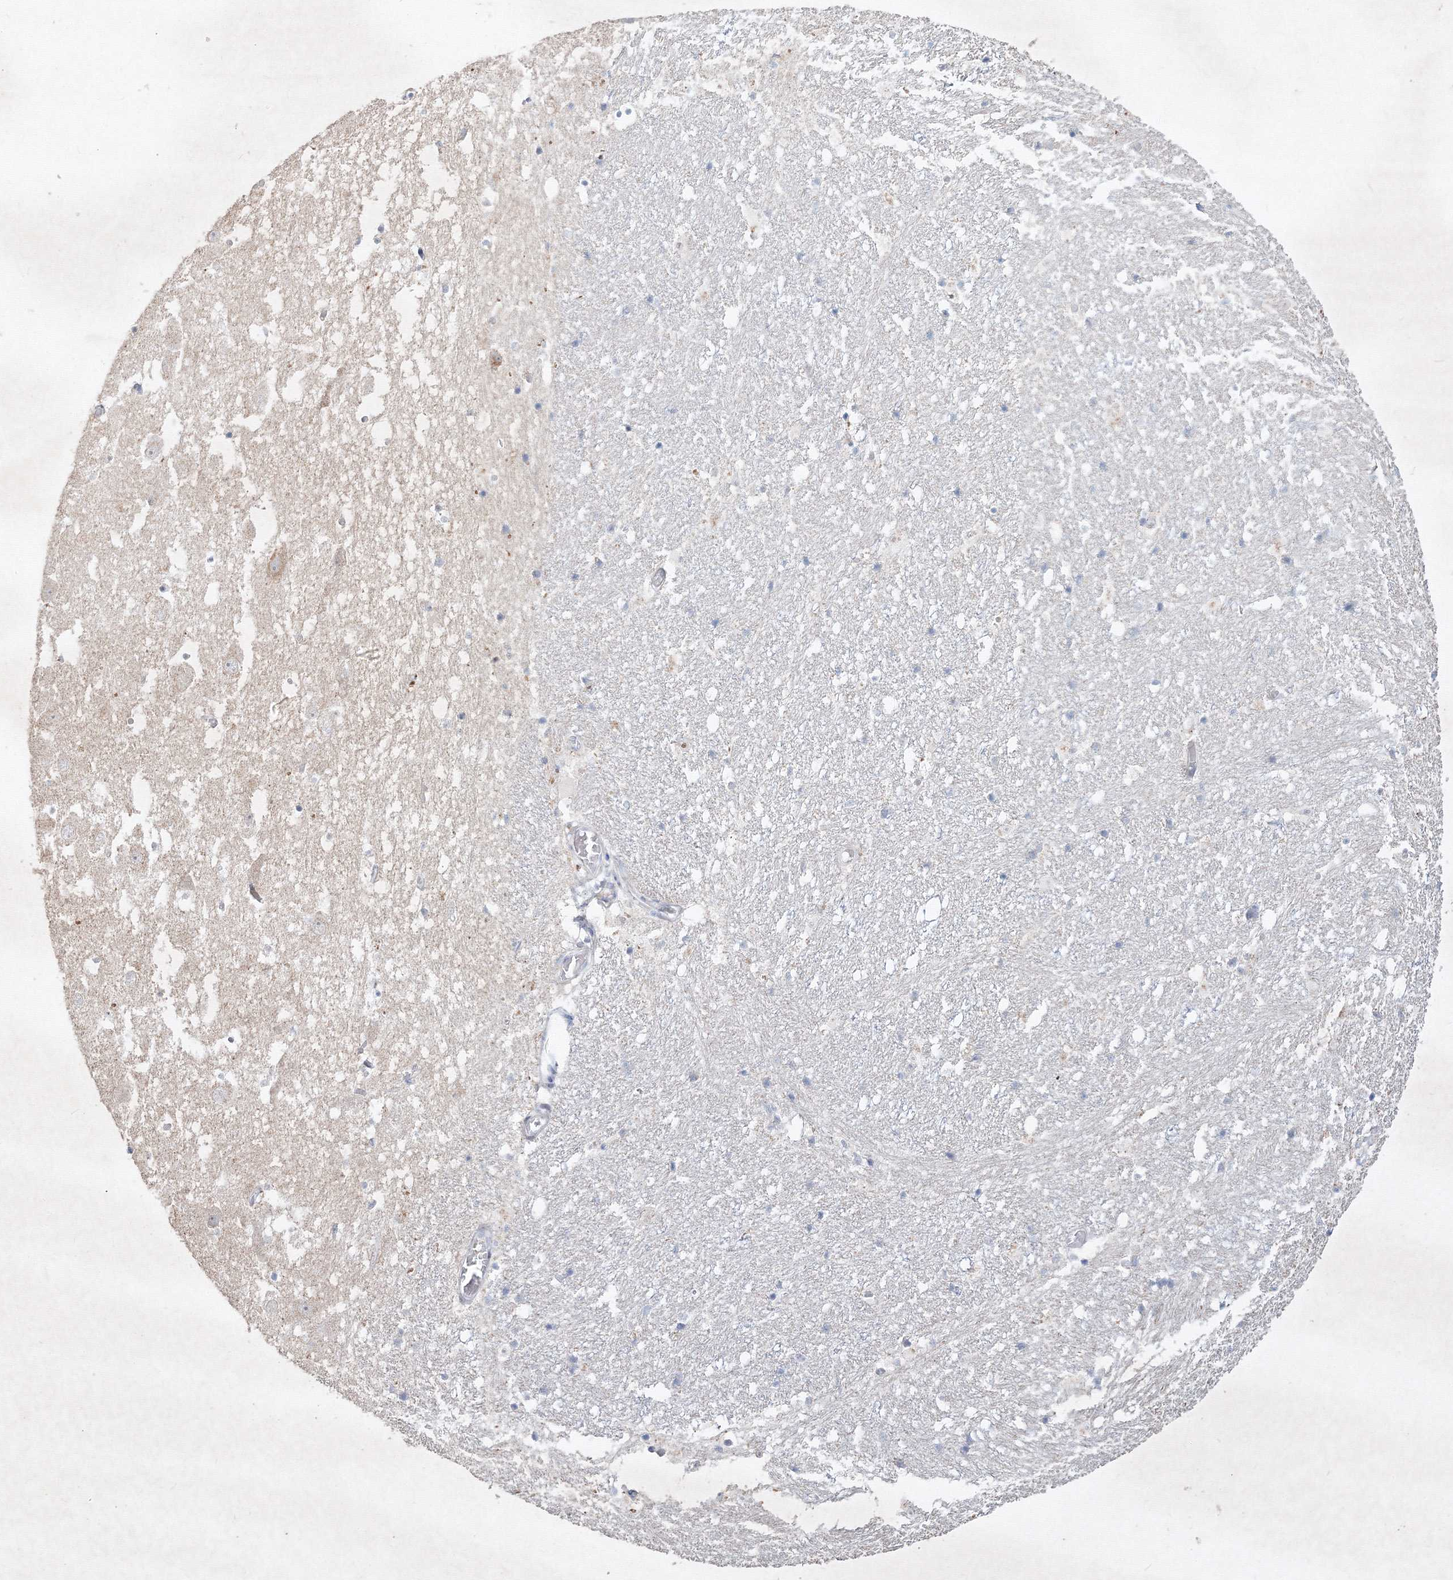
{"staining": {"intensity": "negative", "quantity": "none", "location": "none"}, "tissue": "hippocampus", "cell_type": "Glial cells", "image_type": "normal", "snomed": [{"axis": "morphology", "description": "Normal tissue, NOS"}, {"axis": "topography", "description": "Hippocampus"}], "caption": "An image of human hippocampus is negative for staining in glial cells. (DAB (3,3'-diaminobenzidine) IHC with hematoxylin counter stain).", "gene": "CXXC4", "patient": {"sex": "female", "age": 52}}